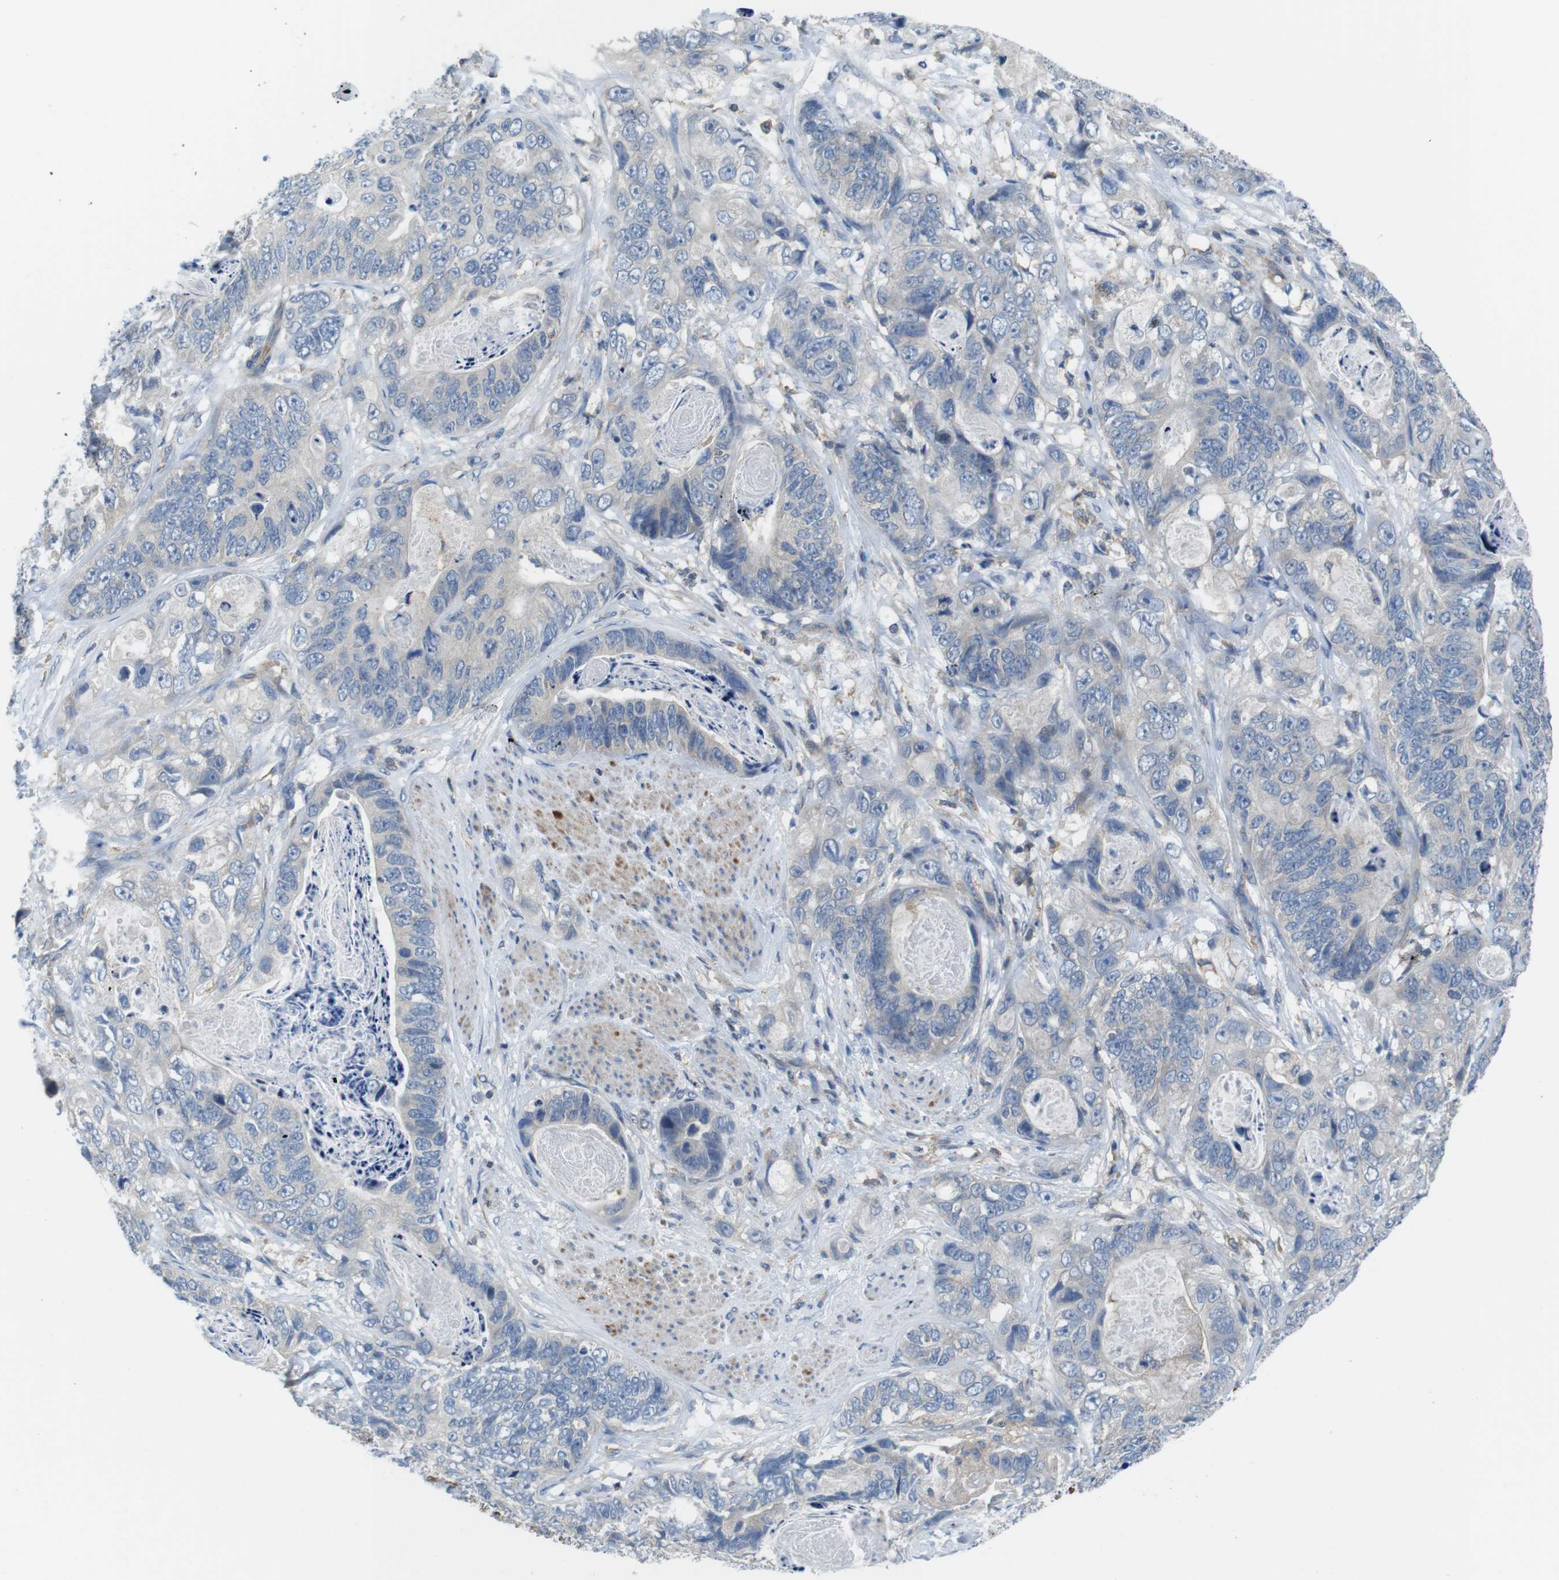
{"staining": {"intensity": "negative", "quantity": "none", "location": "none"}, "tissue": "stomach cancer", "cell_type": "Tumor cells", "image_type": "cancer", "snomed": [{"axis": "morphology", "description": "Adenocarcinoma, NOS"}, {"axis": "topography", "description": "Stomach"}], "caption": "A micrograph of stomach adenocarcinoma stained for a protein demonstrates no brown staining in tumor cells.", "gene": "PIK3CD", "patient": {"sex": "female", "age": 89}}